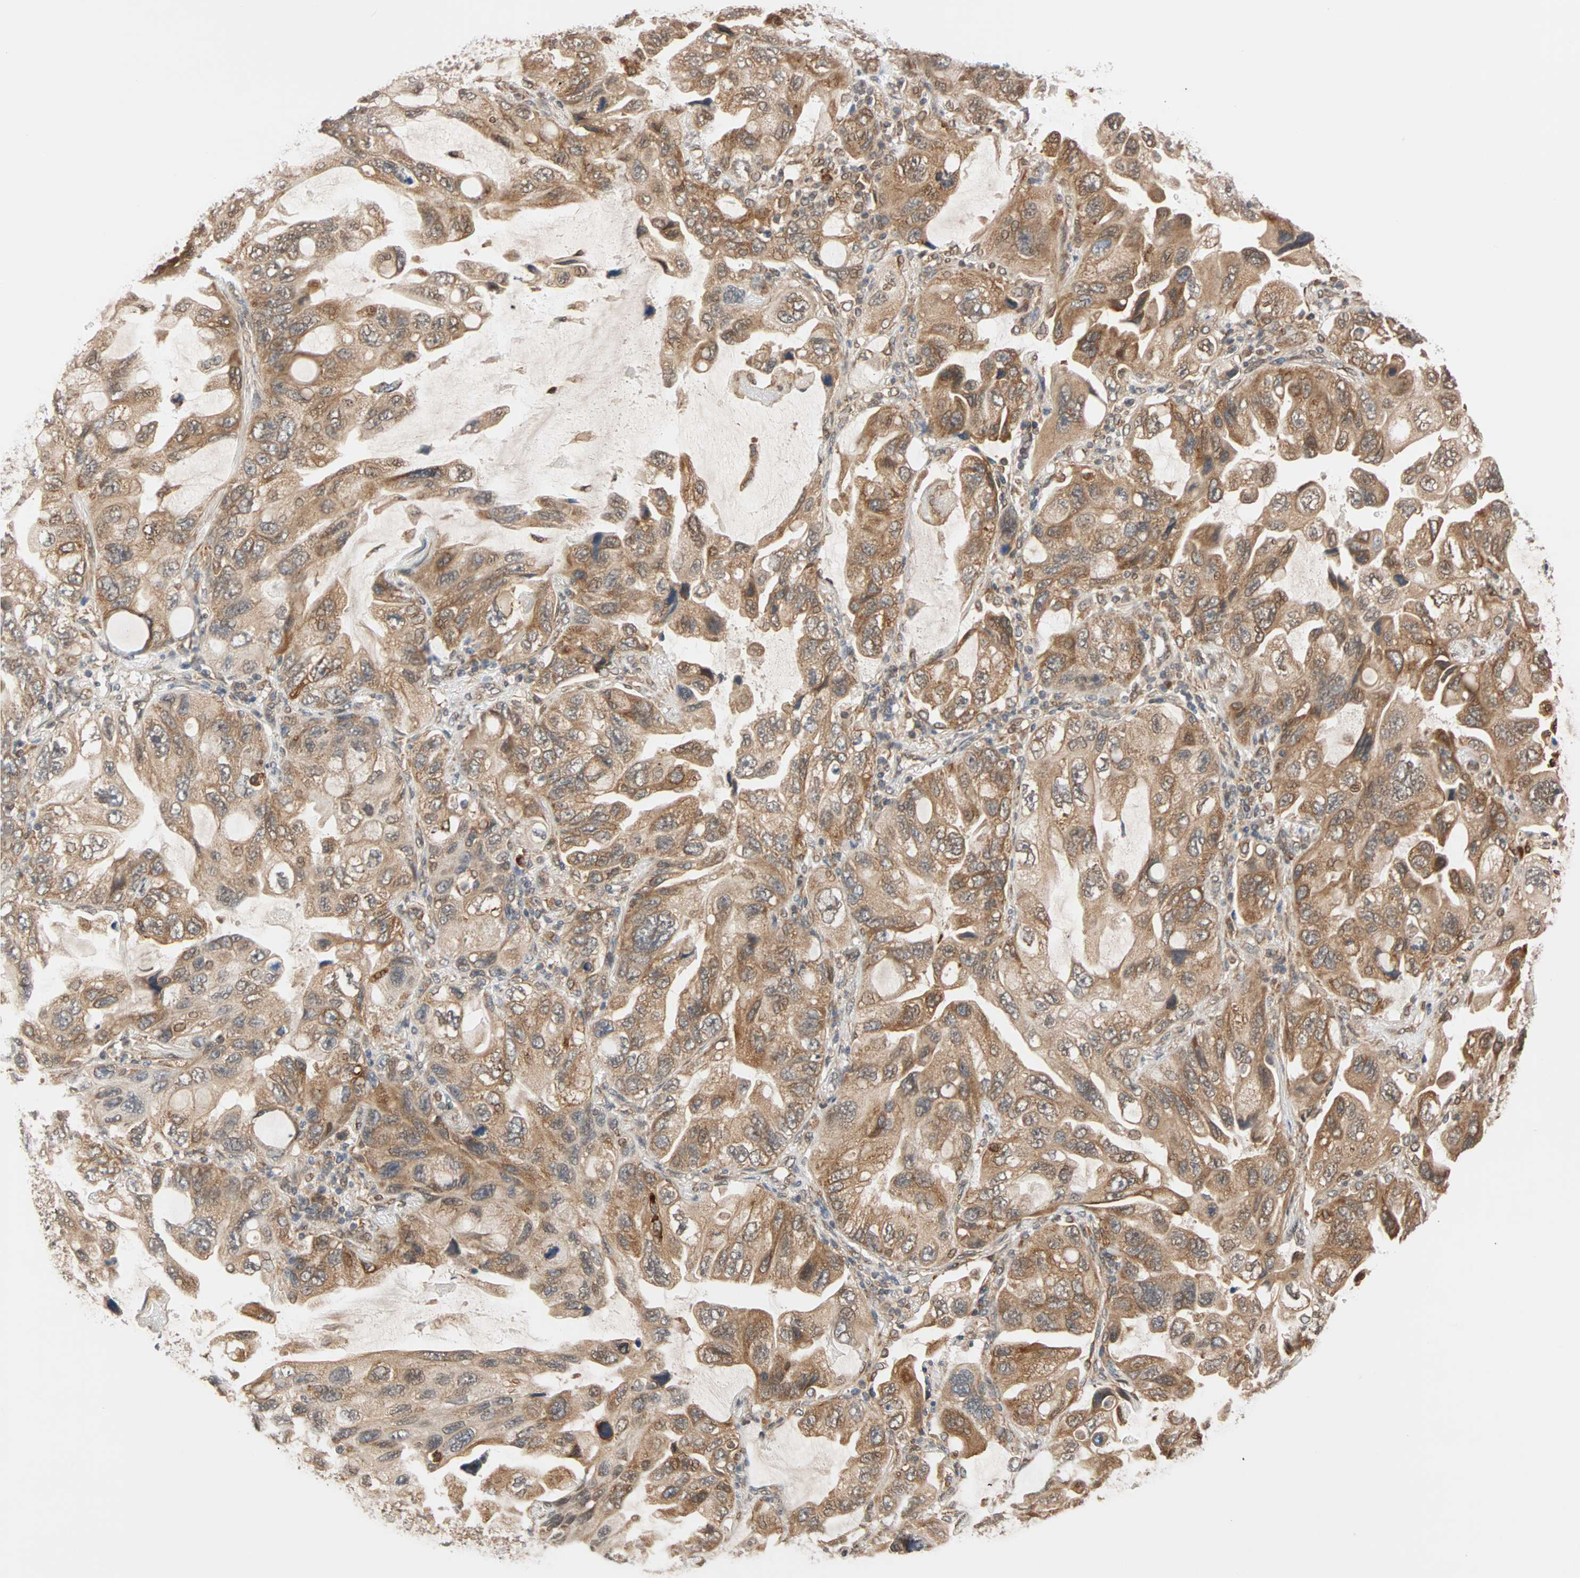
{"staining": {"intensity": "moderate", "quantity": ">75%", "location": "cytoplasmic/membranous"}, "tissue": "lung cancer", "cell_type": "Tumor cells", "image_type": "cancer", "snomed": [{"axis": "morphology", "description": "Squamous cell carcinoma, NOS"}, {"axis": "topography", "description": "Lung"}], "caption": "This histopathology image demonstrates immunohistochemistry (IHC) staining of human lung cancer (squamous cell carcinoma), with medium moderate cytoplasmic/membranous staining in approximately >75% of tumor cells.", "gene": "AUP1", "patient": {"sex": "female", "age": 73}}